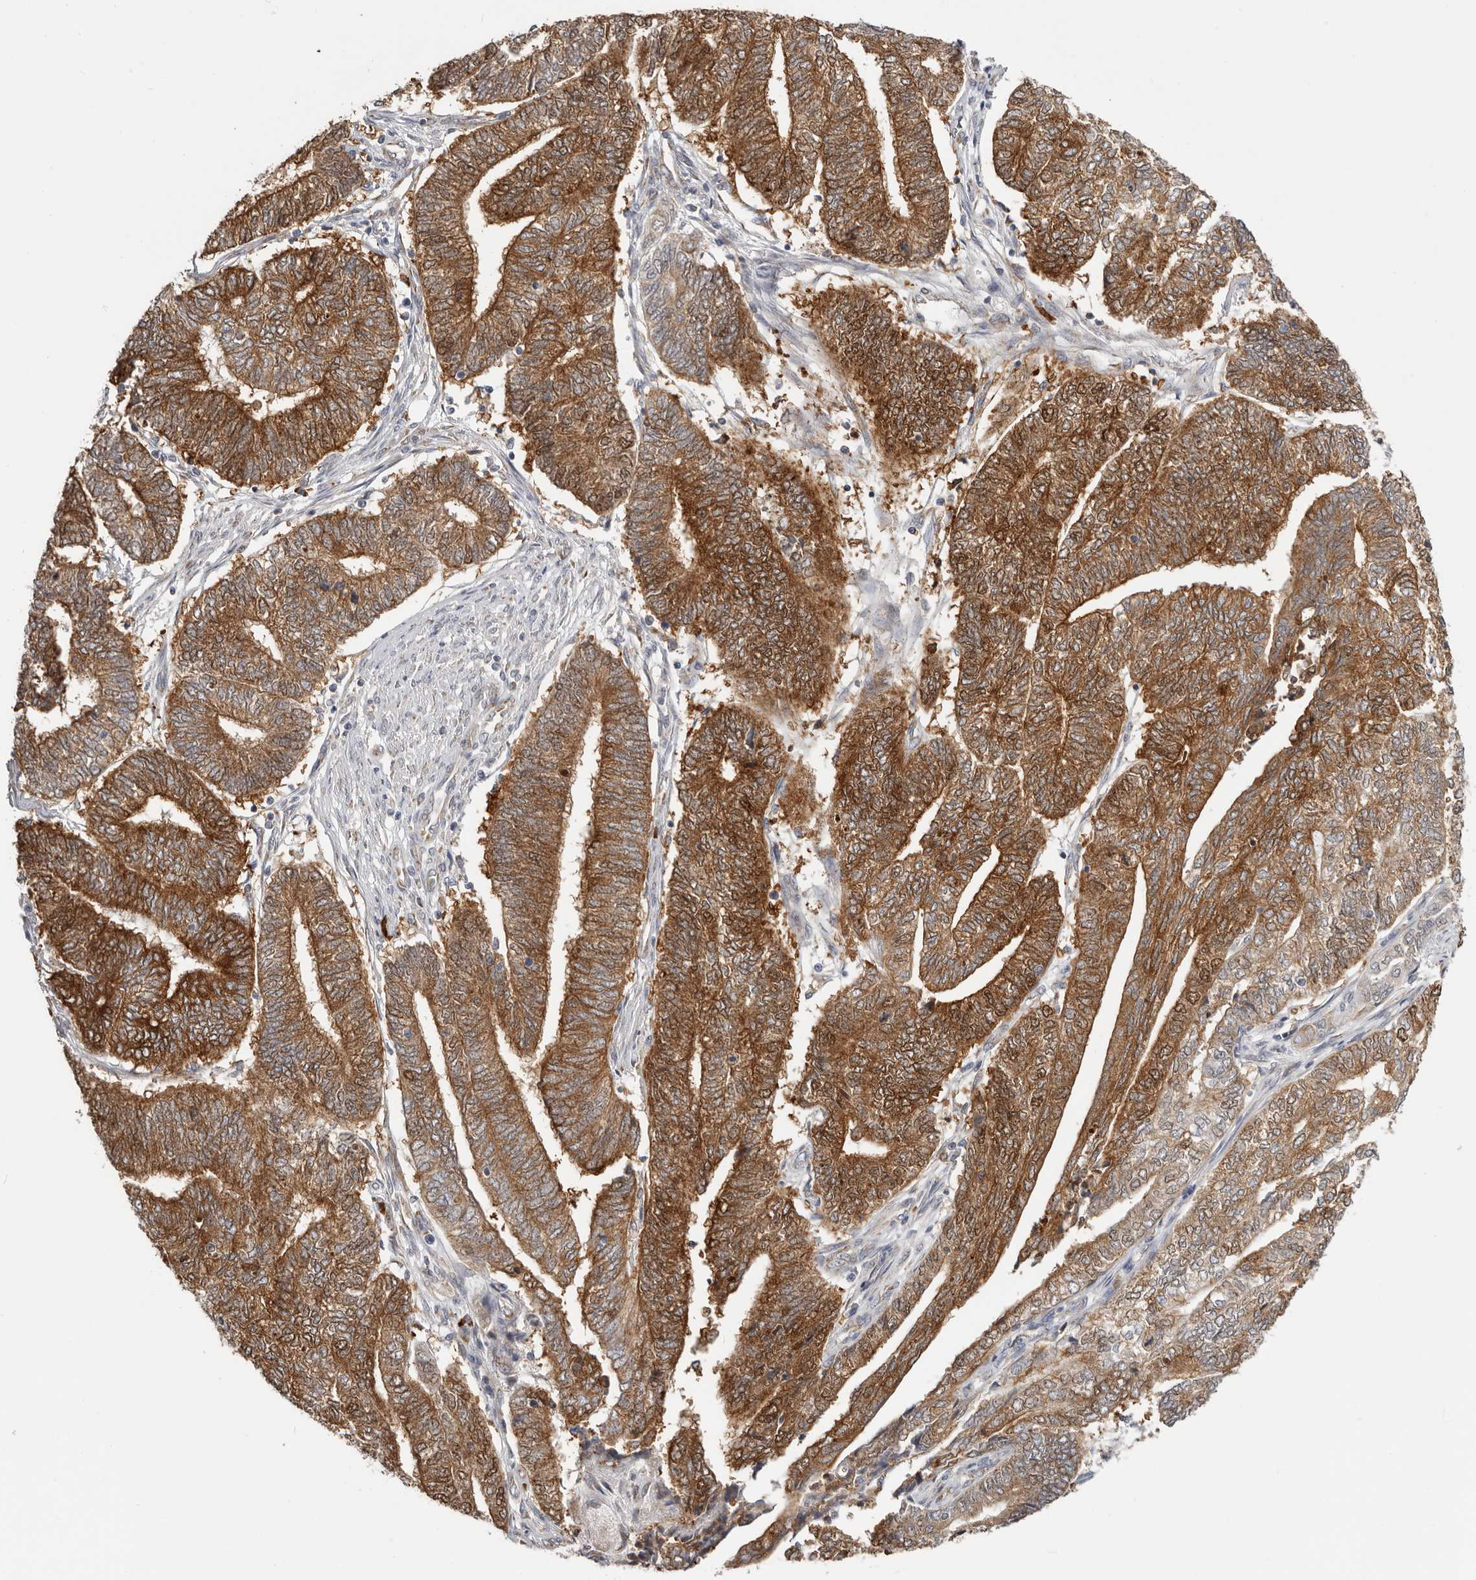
{"staining": {"intensity": "strong", "quantity": ">75%", "location": "cytoplasmic/membranous"}, "tissue": "endometrial cancer", "cell_type": "Tumor cells", "image_type": "cancer", "snomed": [{"axis": "morphology", "description": "Adenocarcinoma, NOS"}, {"axis": "topography", "description": "Uterus"}, {"axis": "topography", "description": "Endometrium"}], "caption": "Immunohistochemical staining of human endometrial cancer demonstrates high levels of strong cytoplasmic/membranous protein expression in approximately >75% of tumor cells.", "gene": "IL32", "patient": {"sex": "female", "age": 70}}